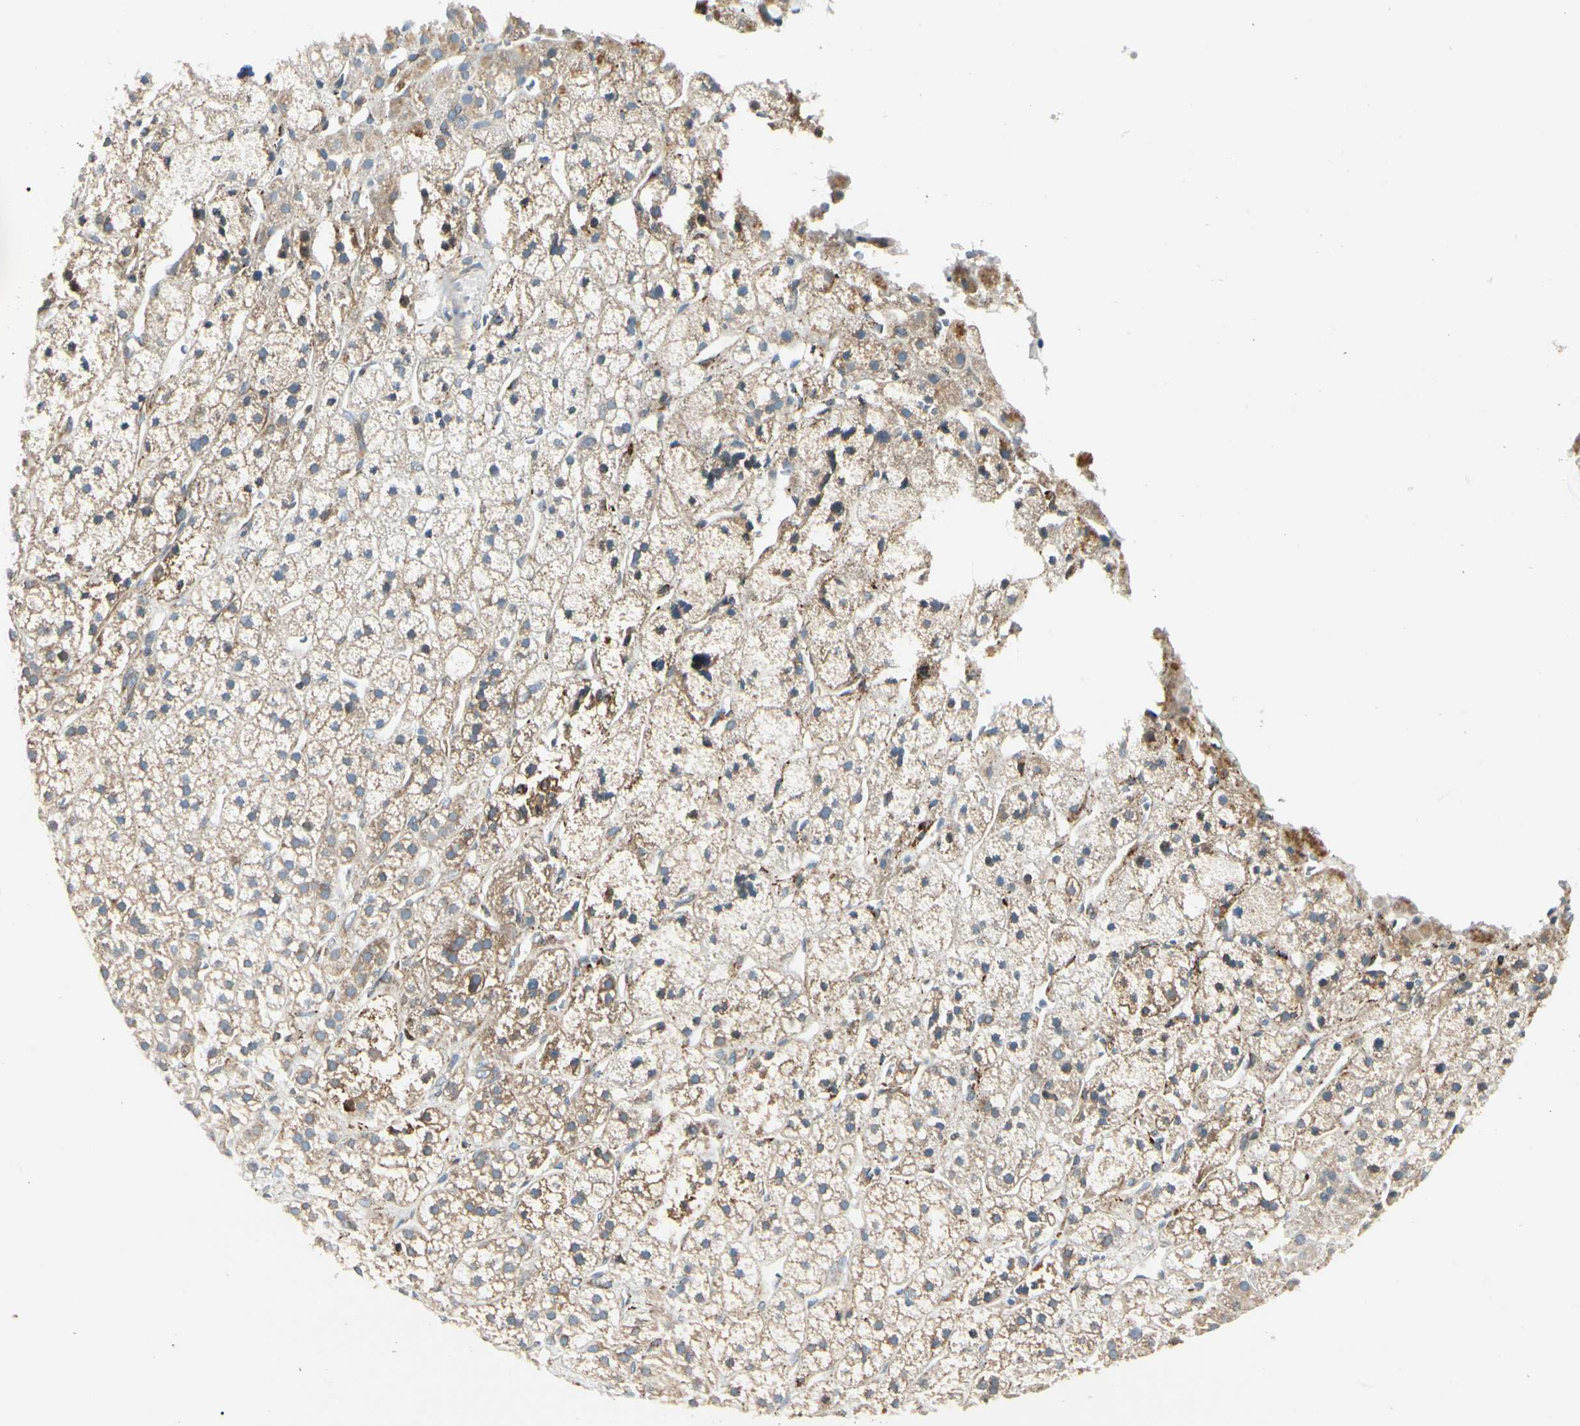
{"staining": {"intensity": "moderate", "quantity": ">75%", "location": "cytoplasmic/membranous"}, "tissue": "adrenal gland", "cell_type": "Glandular cells", "image_type": "normal", "snomed": [{"axis": "morphology", "description": "Normal tissue, NOS"}, {"axis": "topography", "description": "Adrenal gland"}], "caption": "An image showing moderate cytoplasmic/membranous positivity in approximately >75% of glandular cells in benign adrenal gland, as visualized by brown immunohistochemical staining.", "gene": "MRPL9", "patient": {"sex": "male", "age": 56}}